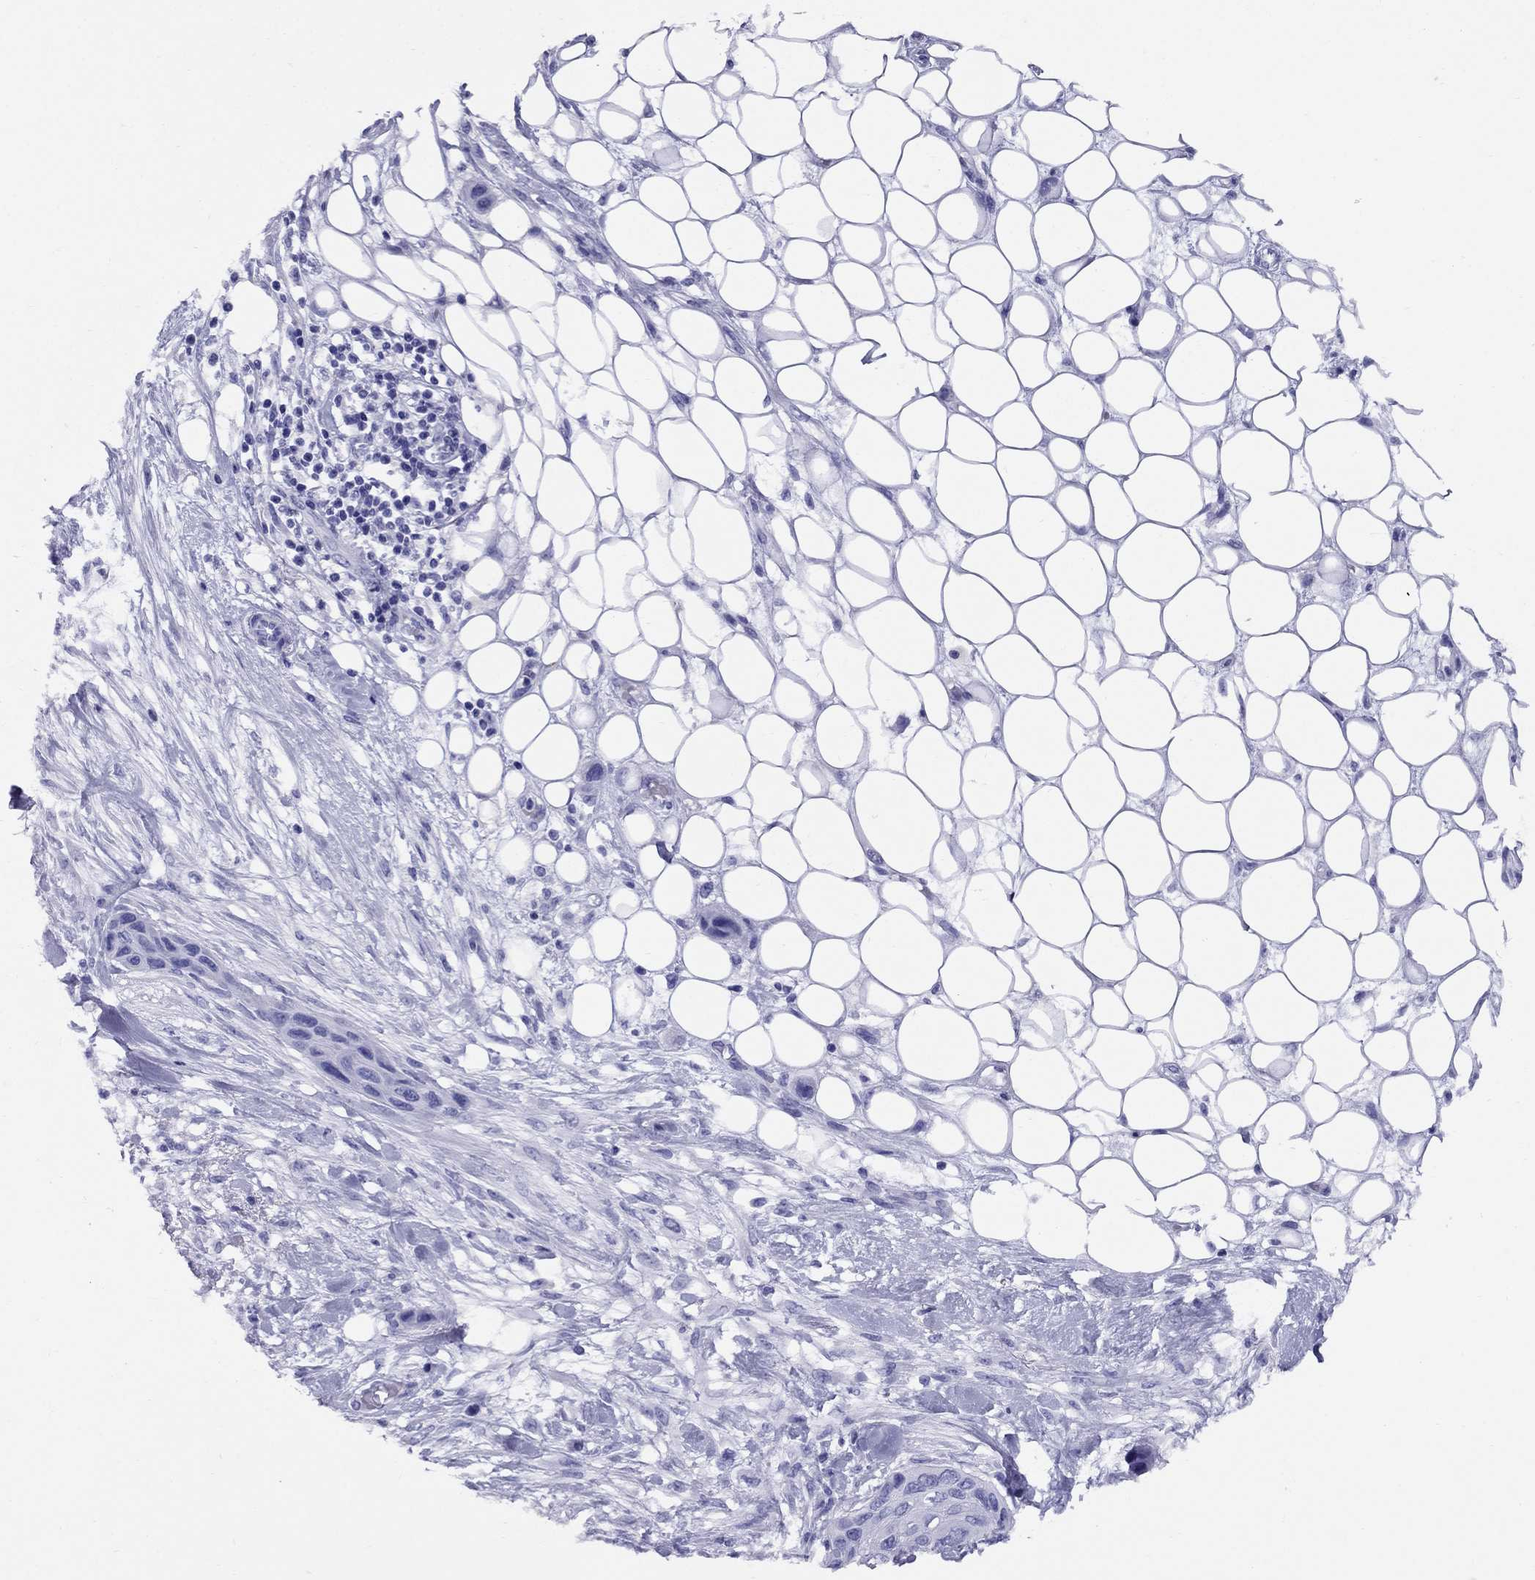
{"staining": {"intensity": "negative", "quantity": "none", "location": "none"}, "tissue": "skin cancer", "cell_type": "Tumor cells", "image_type": "cancer", "snomed": [{"axis": "morphology", "description": "Squamous cell carcinoma, NOS"}, {"axis": "topography", "description": "Skin"}], "caption": "Immunohistochemistry image of neoplastic tissue: skin squamous cell carcinoma stained with DAB demonstrates no significant protein positivity in tumor cells. Brightfield microscopy of immunohistochemistry stained with DAB (3,3'-diaminobenzidine) (brown) and hematoxylin (blue), captured at high magnification.", "gene": "AVPR1B", "patient": {"sex": "male", "age": 79}}